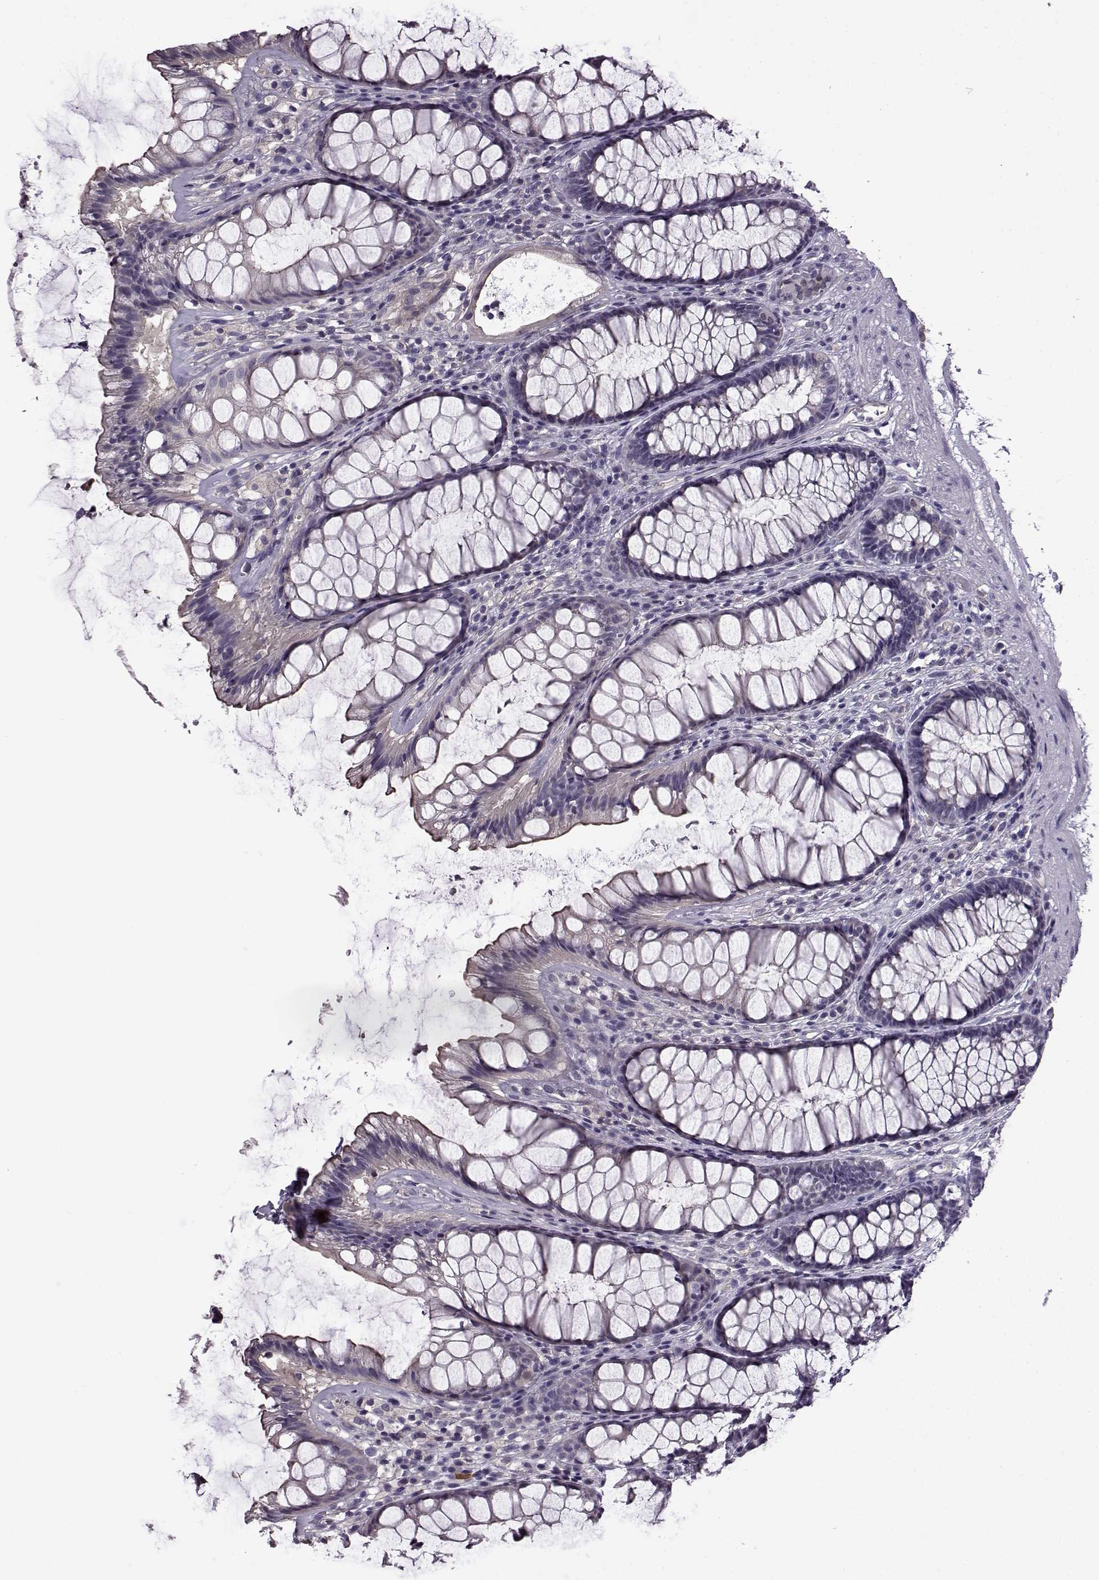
{"staining": {"intensity": "negative", "quantity": "none", "location": "none"}, "tissue": "rectum", "cell_type": "Glandular cells", "image_type": "normal", "snomed": [{"axis": "morphology", "description": "Normal tissue, NOS"}, {"axis": "topography", "description": "Rectum"}], "caption": "DAB immunohistochemical staining of unremarkable human rectum reveals no significant staining in glandular cells.", "gene": "EDDM3B", "patient": {"sex": "male", "age": 72}}